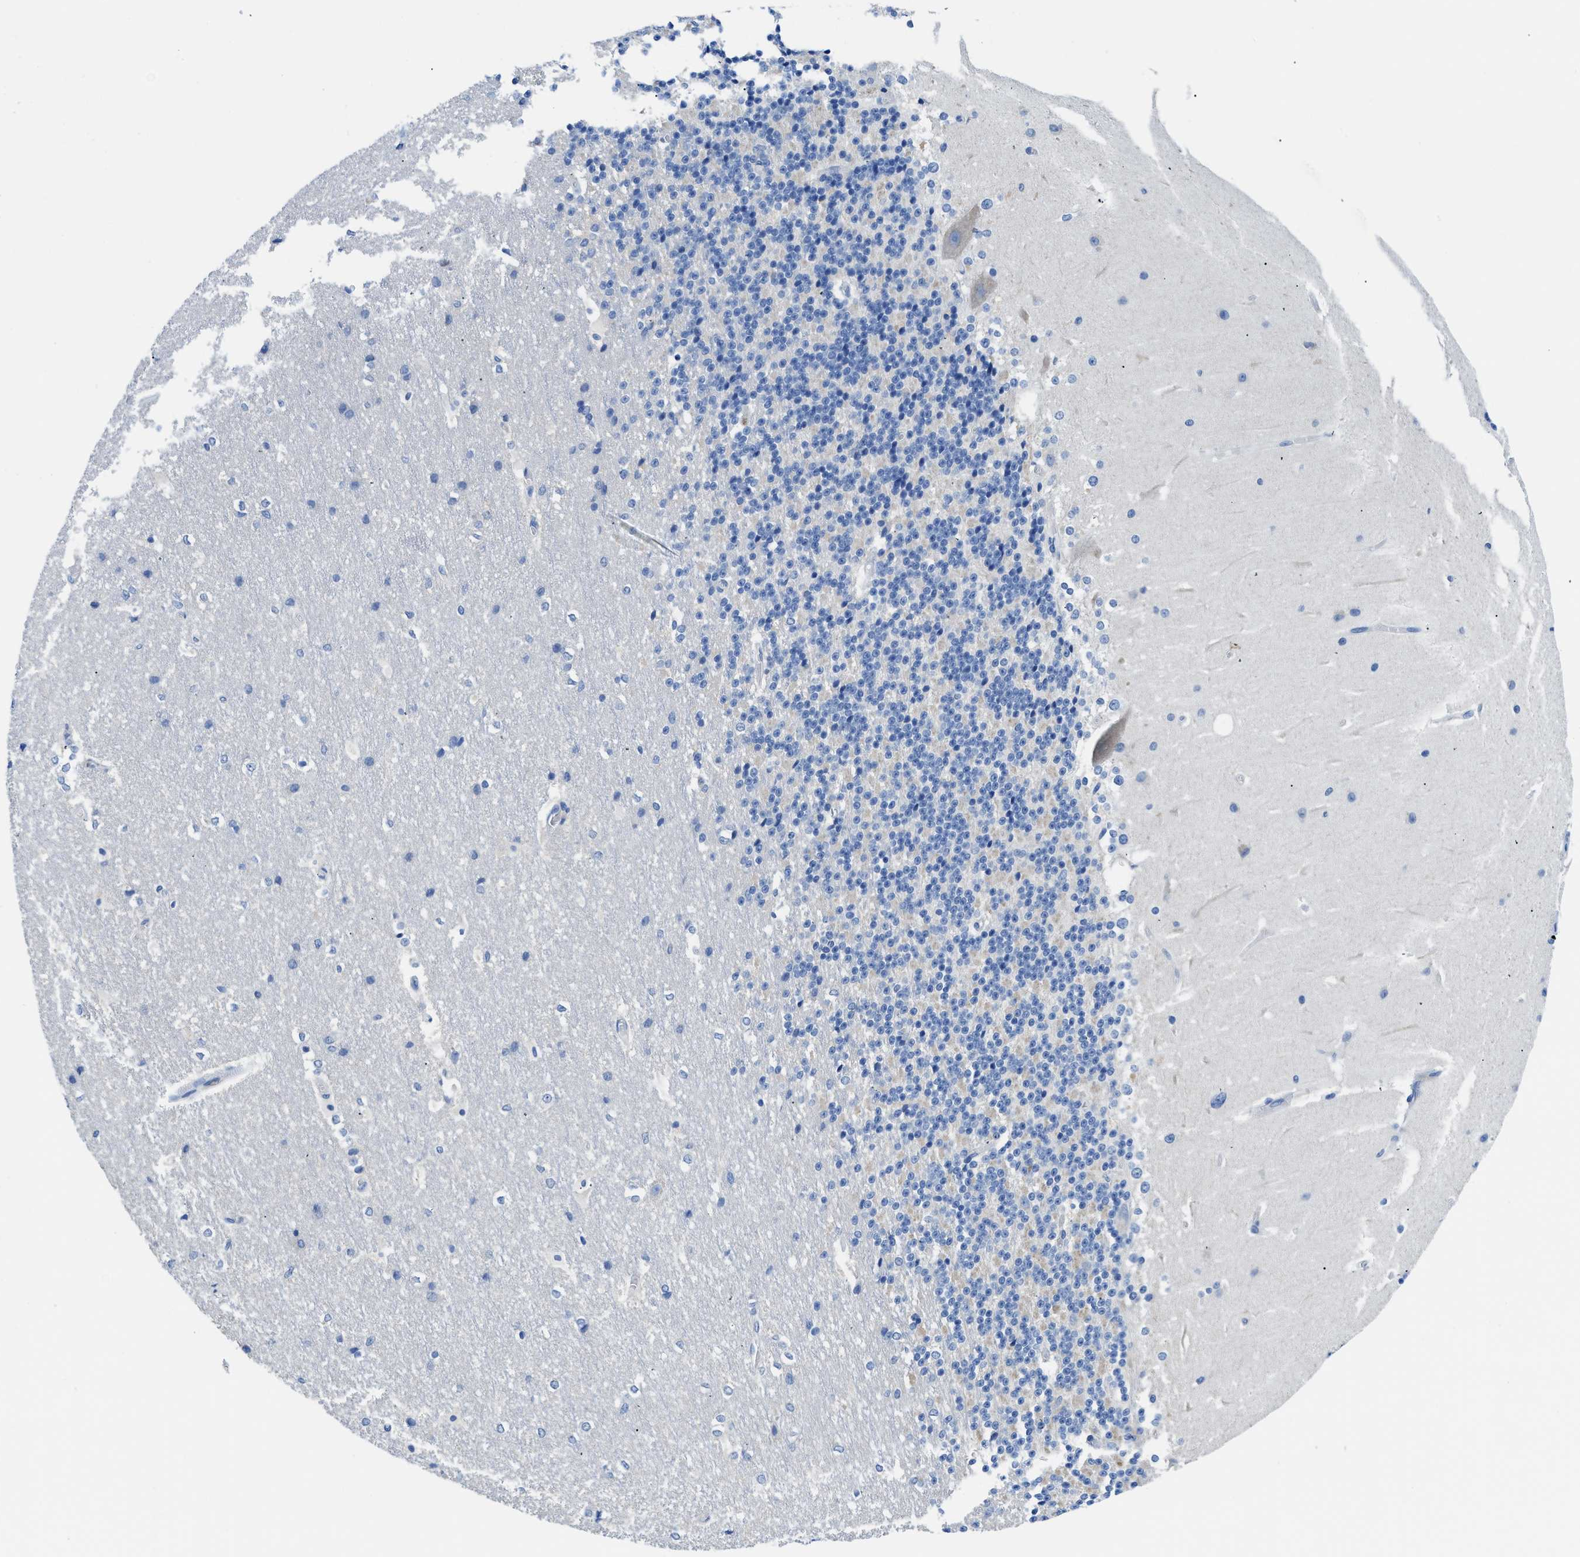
{"staining": {"intensity": "negative", "quantity": "none", "location": "none"}, "tissue": "cerebellum", "cell_type": "Cells in granular layer", "image_type": "normal", "snomed": [{"axis": "morphology", "description": "Normal tissue, NOS"}, {"axis": "topography", "description": "Cerebellum"}], "caption": "Immunohistochemistry micrograph of benign human cerebellum stained for a protein (brown), which displays no positivity in cells in granular layer. Nuclei are stained in blue.", "gene": "NEB", "patient": {"sex": "female", "age": 19}}